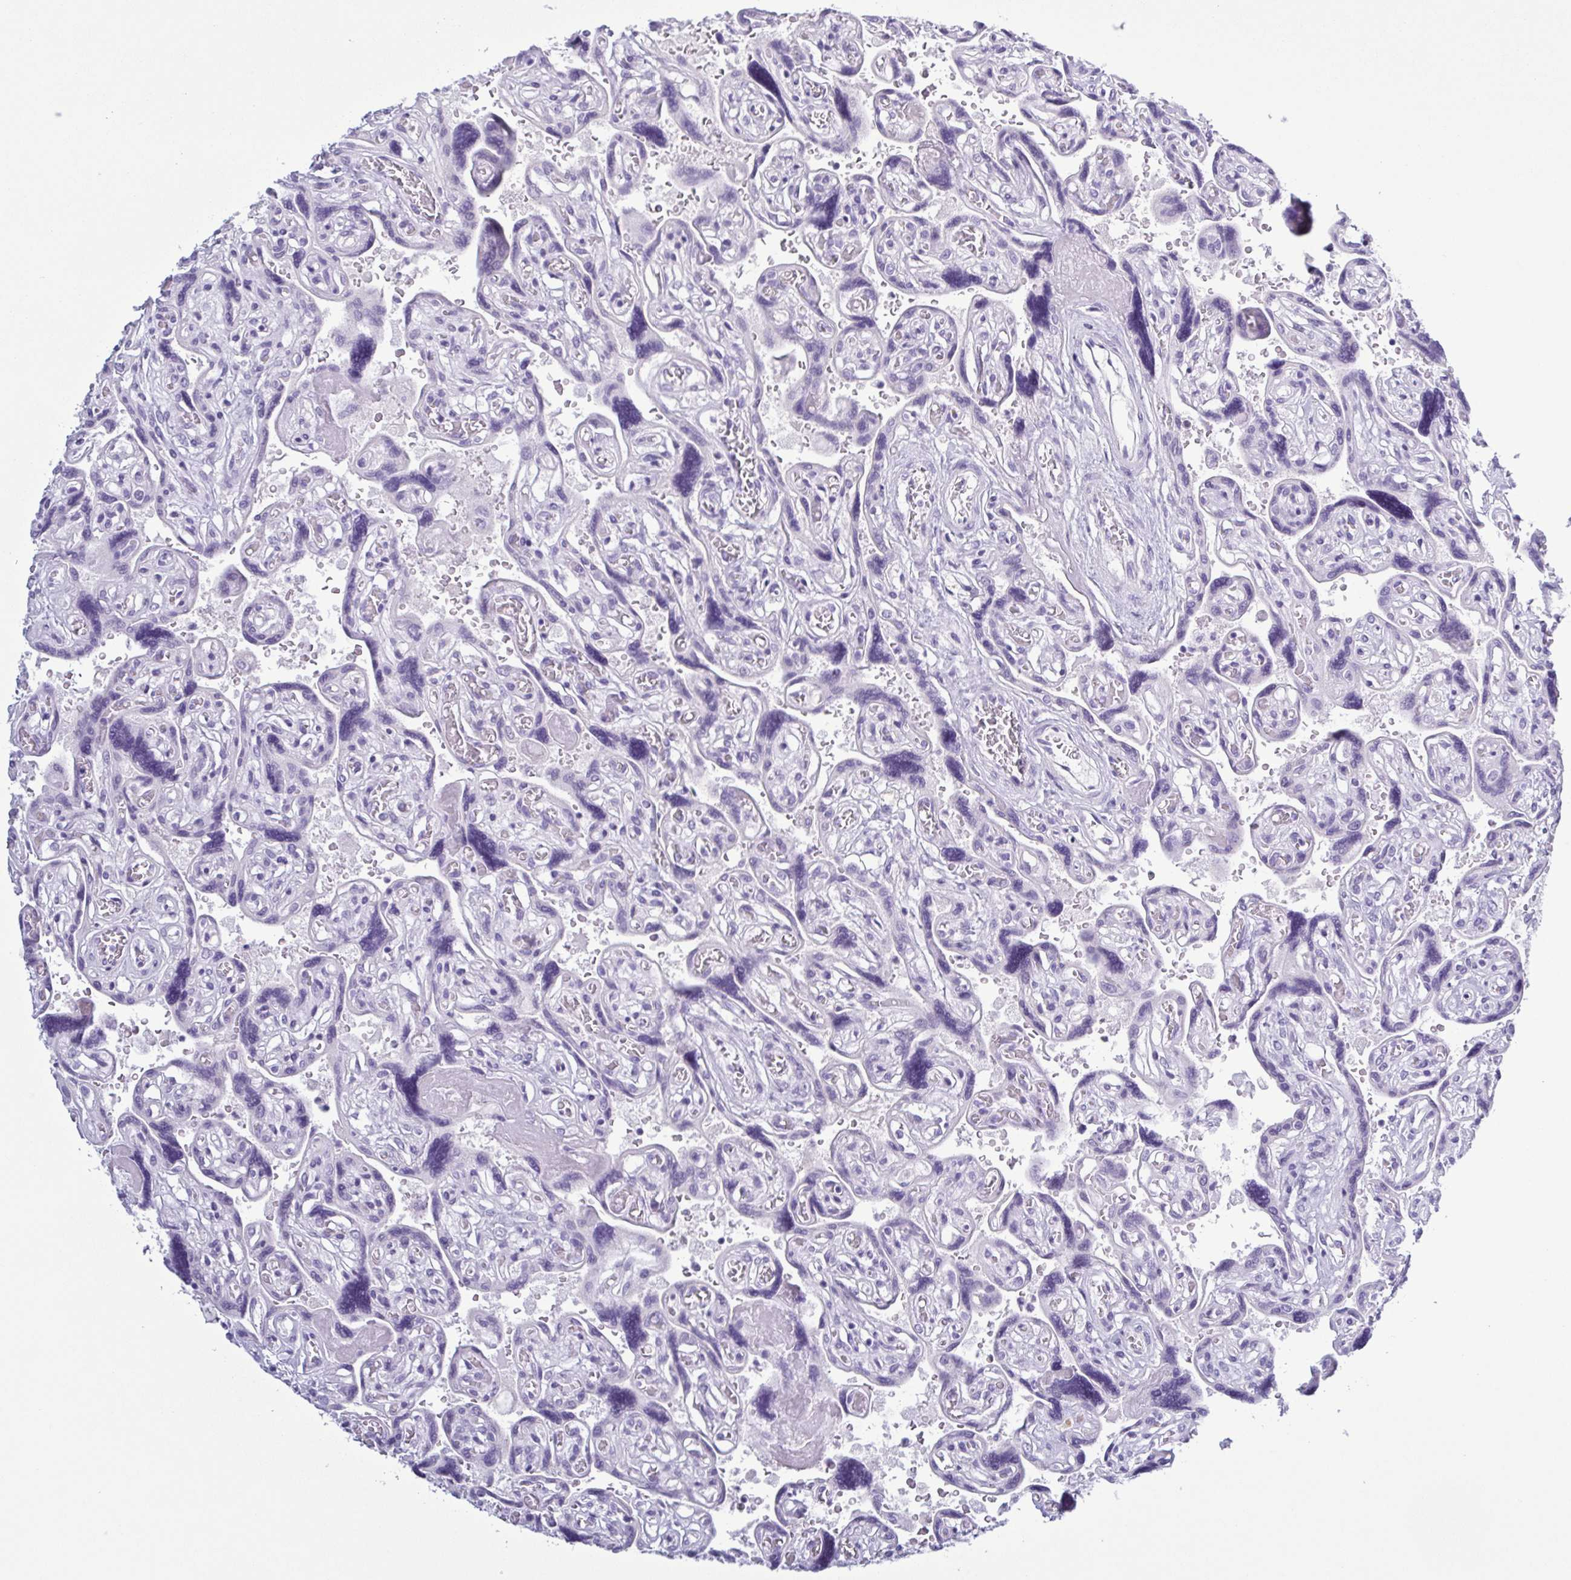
{"staining": {"intensity": "negative", "quantity": "none", "location": "none"}, "tissue": "placenta", "cell_type": "Decidual cells", "image_type": "normal", "snomed": [{"axis": "morphology", "description": "Normal tissue, NOS"}, {"axis": "topography", "description": "Placenta"}], "caption": "Immunohistochemistry histopathology image of unremarkable placenta stained for a protein (brown), which reveals no staining in decidual cells.", "gene": "INAFM1", "patient": {"sex": "female", "age": 32}}